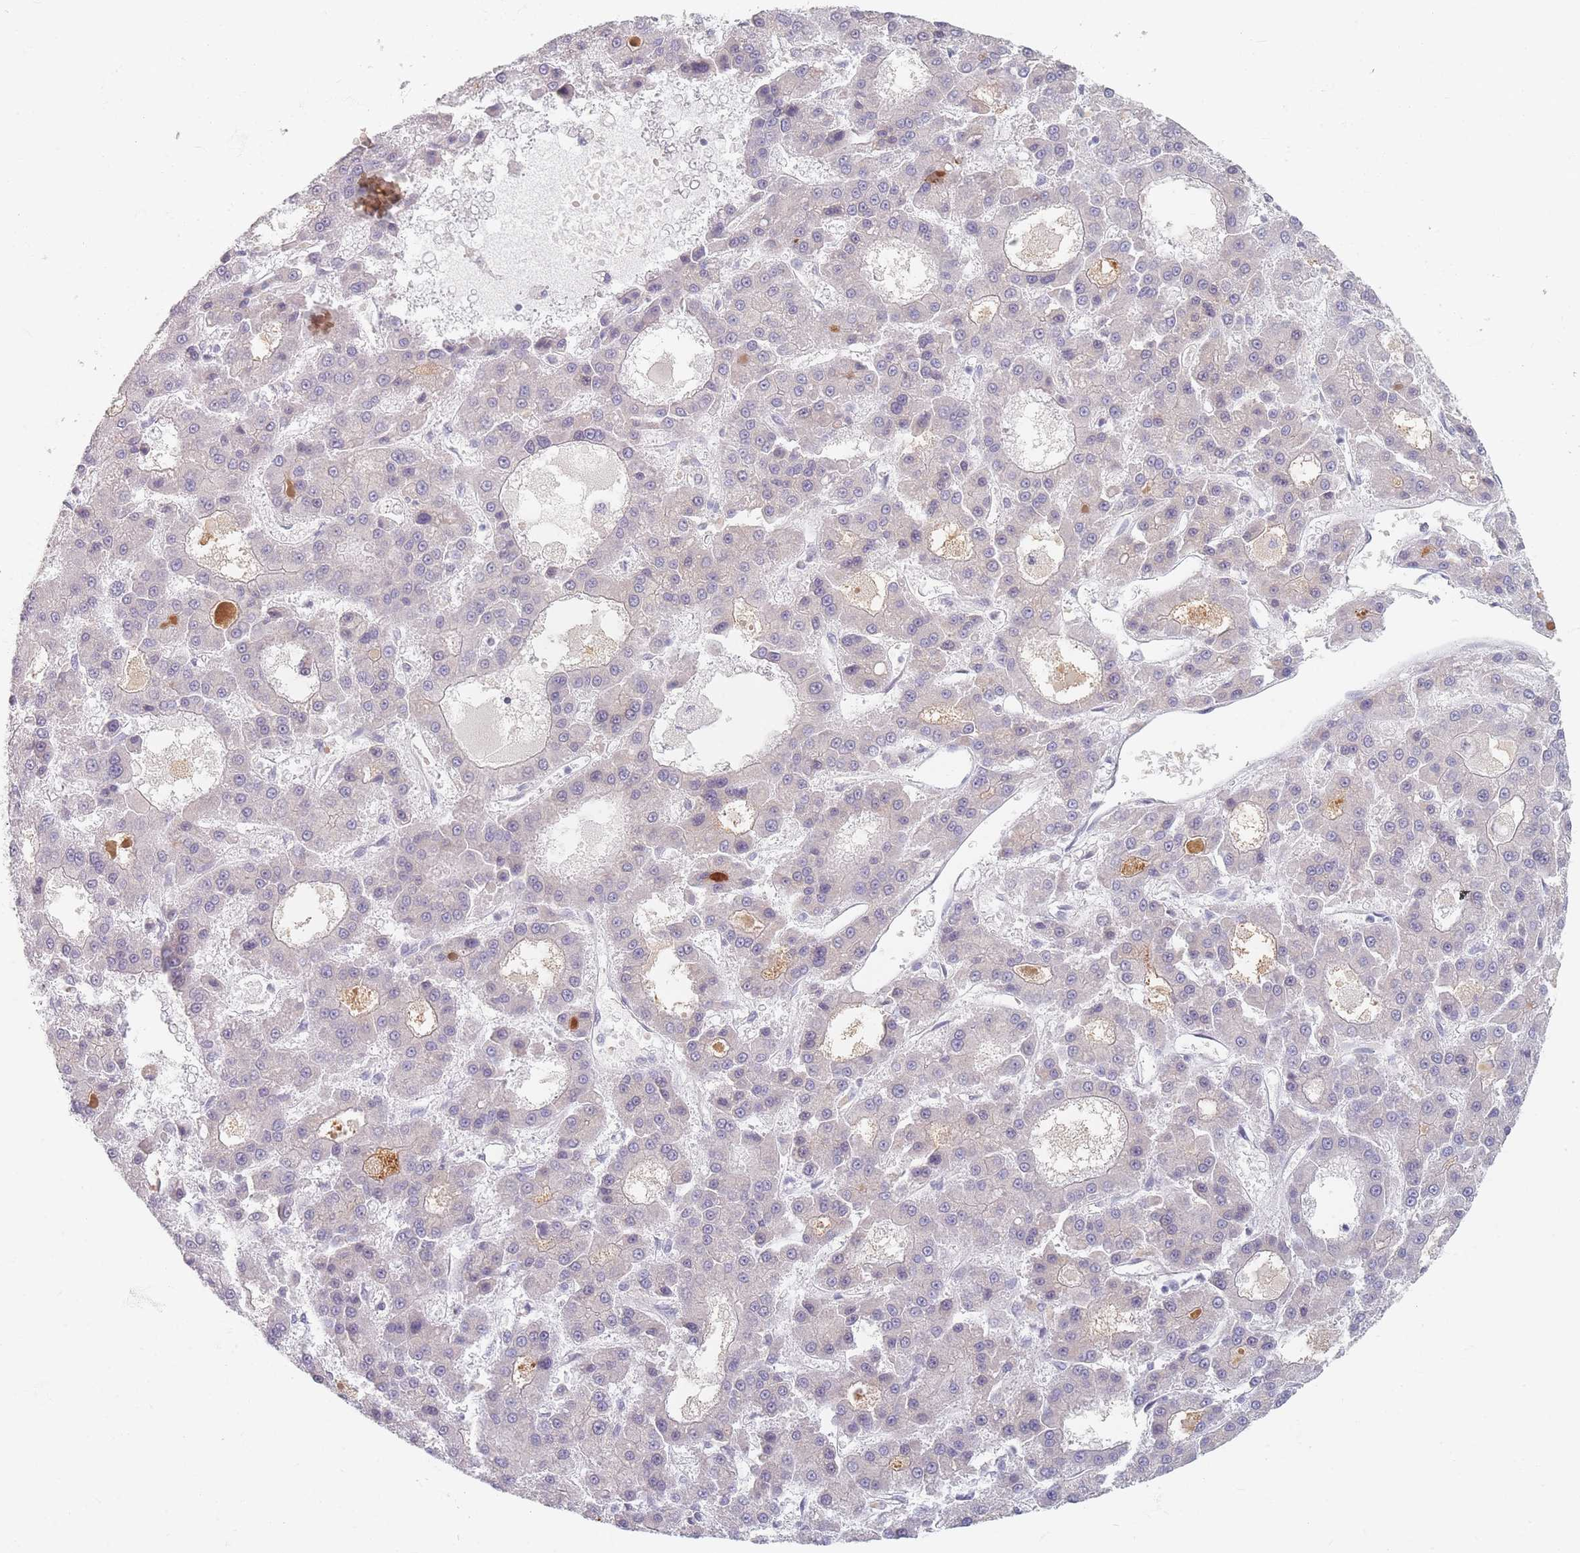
{"staining": {"intensity": "negative", "quantity": "none", "location": "none"}, "tissue": "liver cancer", "cell_type": "Tumor cells", "image_type": "cancer", "snomed": [{"axis": "morphology", "description": "Carcinoma, Hepatocellular, NOS"}, {"axis": "topography", "description": "Liver"}], "caption": "Immunohistochemical staining of liver hepatocellular carcinoma displays no significant staining in tumor cells. Nuclei are stained in blue.", "gene": "TMOD1", "patient": {"sex": "male", "age": 70}}